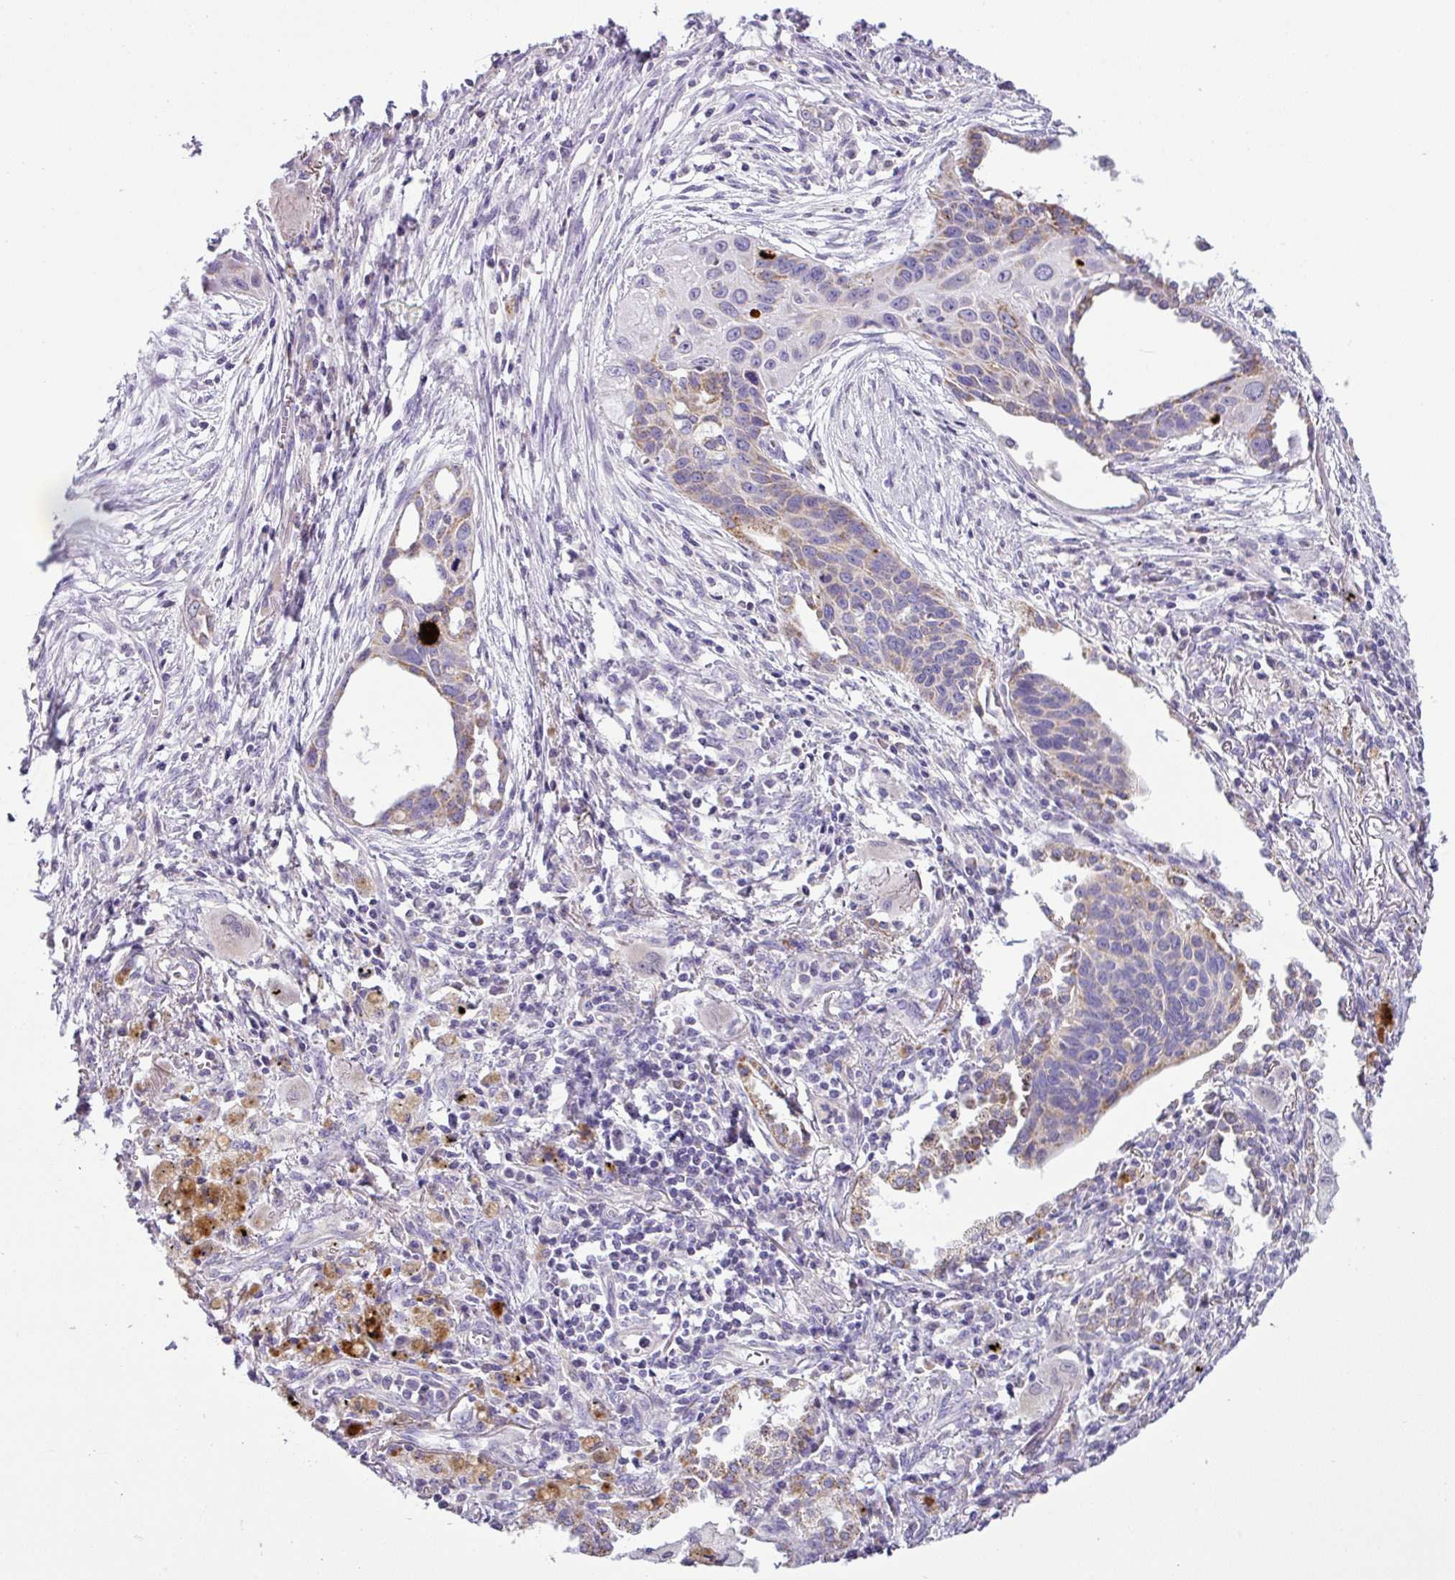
{"staining": {"intensity": "moderate", "quantity": "<25%", "location": "cytoplasmic/membranous"}, "tissue": "lung cancer", "cell_type": "Tumor cells", "image_type": "cancer", "snomed": [{"axis": "morphology", "description": "Squamous cell carcinoma, NOS"}, {"axis": "topography", "description": "Lung"}], "caption": "Human squamous cell carcinoma (lung) stained with a protein marker demonstrates moderate staining in tumor cells.", "gene": "HMCN2", "patient": {"sex": "male", "age": 71}}